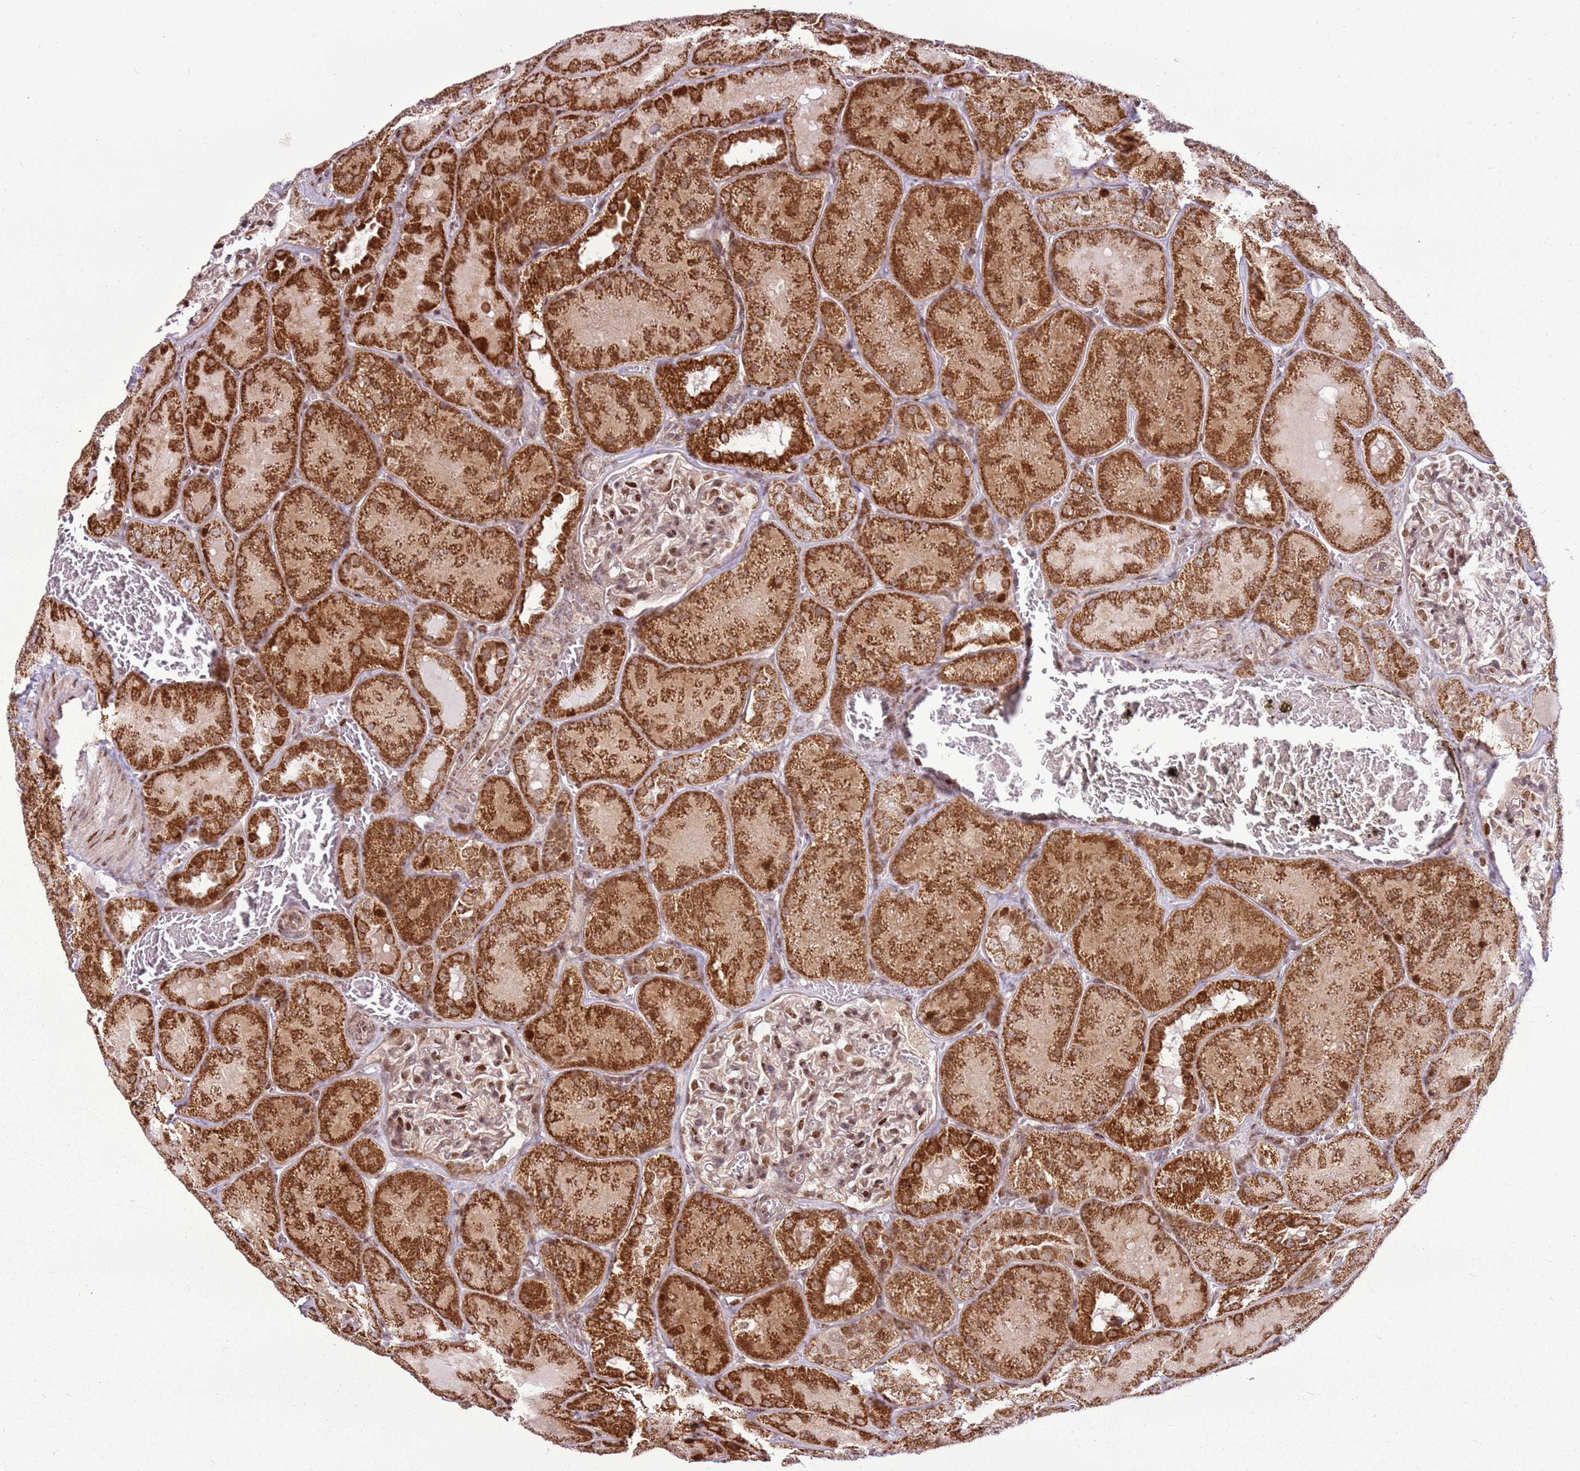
{"staining": {"intensity": "moderate", "quantity": ">75%", "location": "nuclear"}, "tissue": "kidney", "cell_type": "Cells in glomeruli", "image_type": "normal", "snomed": [{"axis": "morphology", "description": "Normal tissue, NOS"}, {"axis": "topography", "description": "Kidney"}], "caption": "Protein staining of benign kidney reveals moderate nuclear positivity in about >75% of cells in glomeruli.", "gene": "PCTP", "patient": {"sex": "male", "age": 28}}